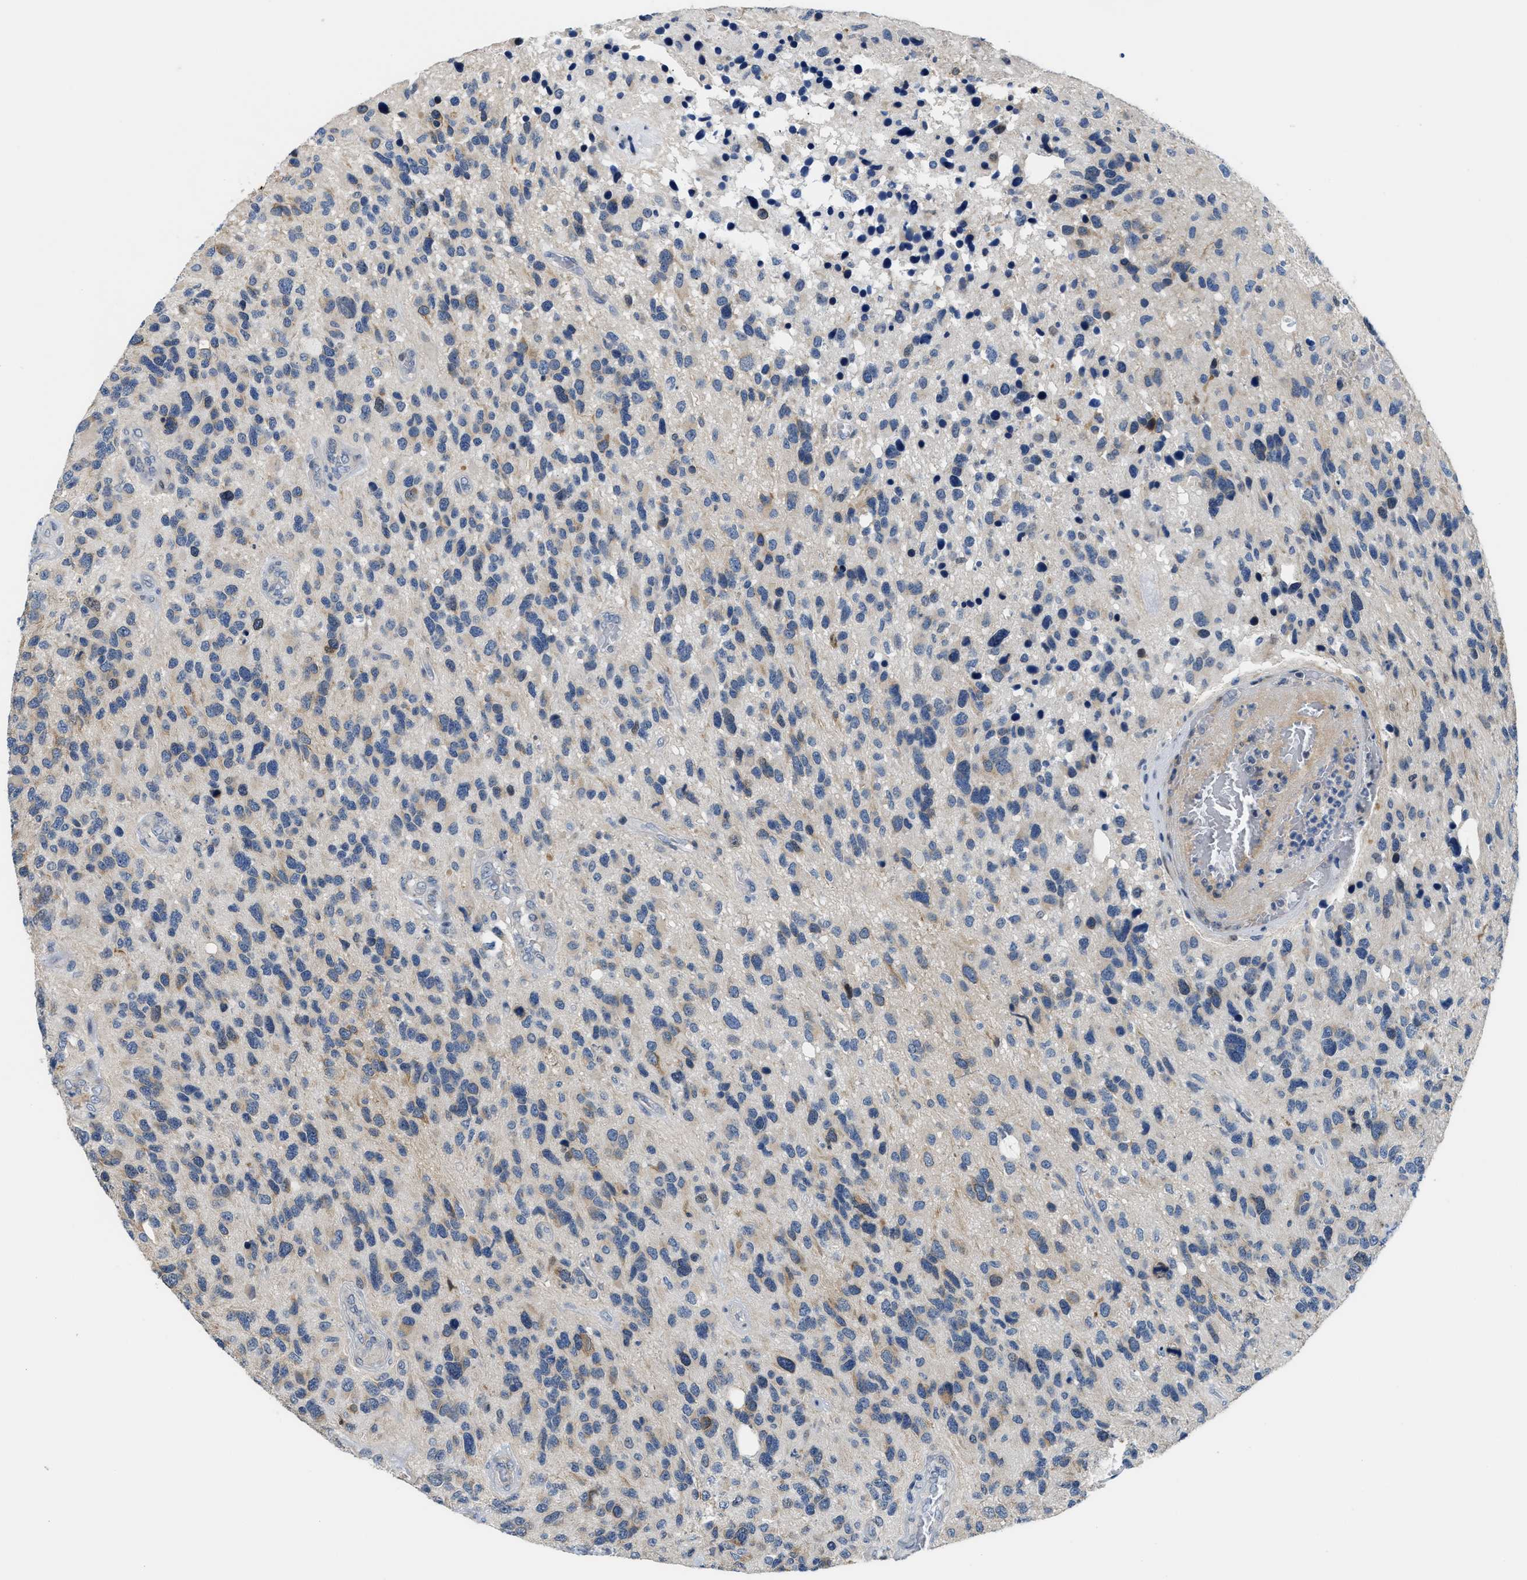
{"staining": {"intensity": "weak", "quantity": "<25%", "location": "cytoplasmic/membranous"}, "tissue": "glioma", "cell_type": "Tumor cells", "image_type": "cancer", "snomed": [{"axis": "morphology", "description": "Glioma, malignant, High grade"}, {"axis": "topography", "description": "Brain"}], "caption": "This is a micrograph of immunohistochemistry staining of high-grade glioma (malignant), which shows no staining in tumor cells.", "gene": "CLGN", "patient": {"sex": "female", "age": 58}}